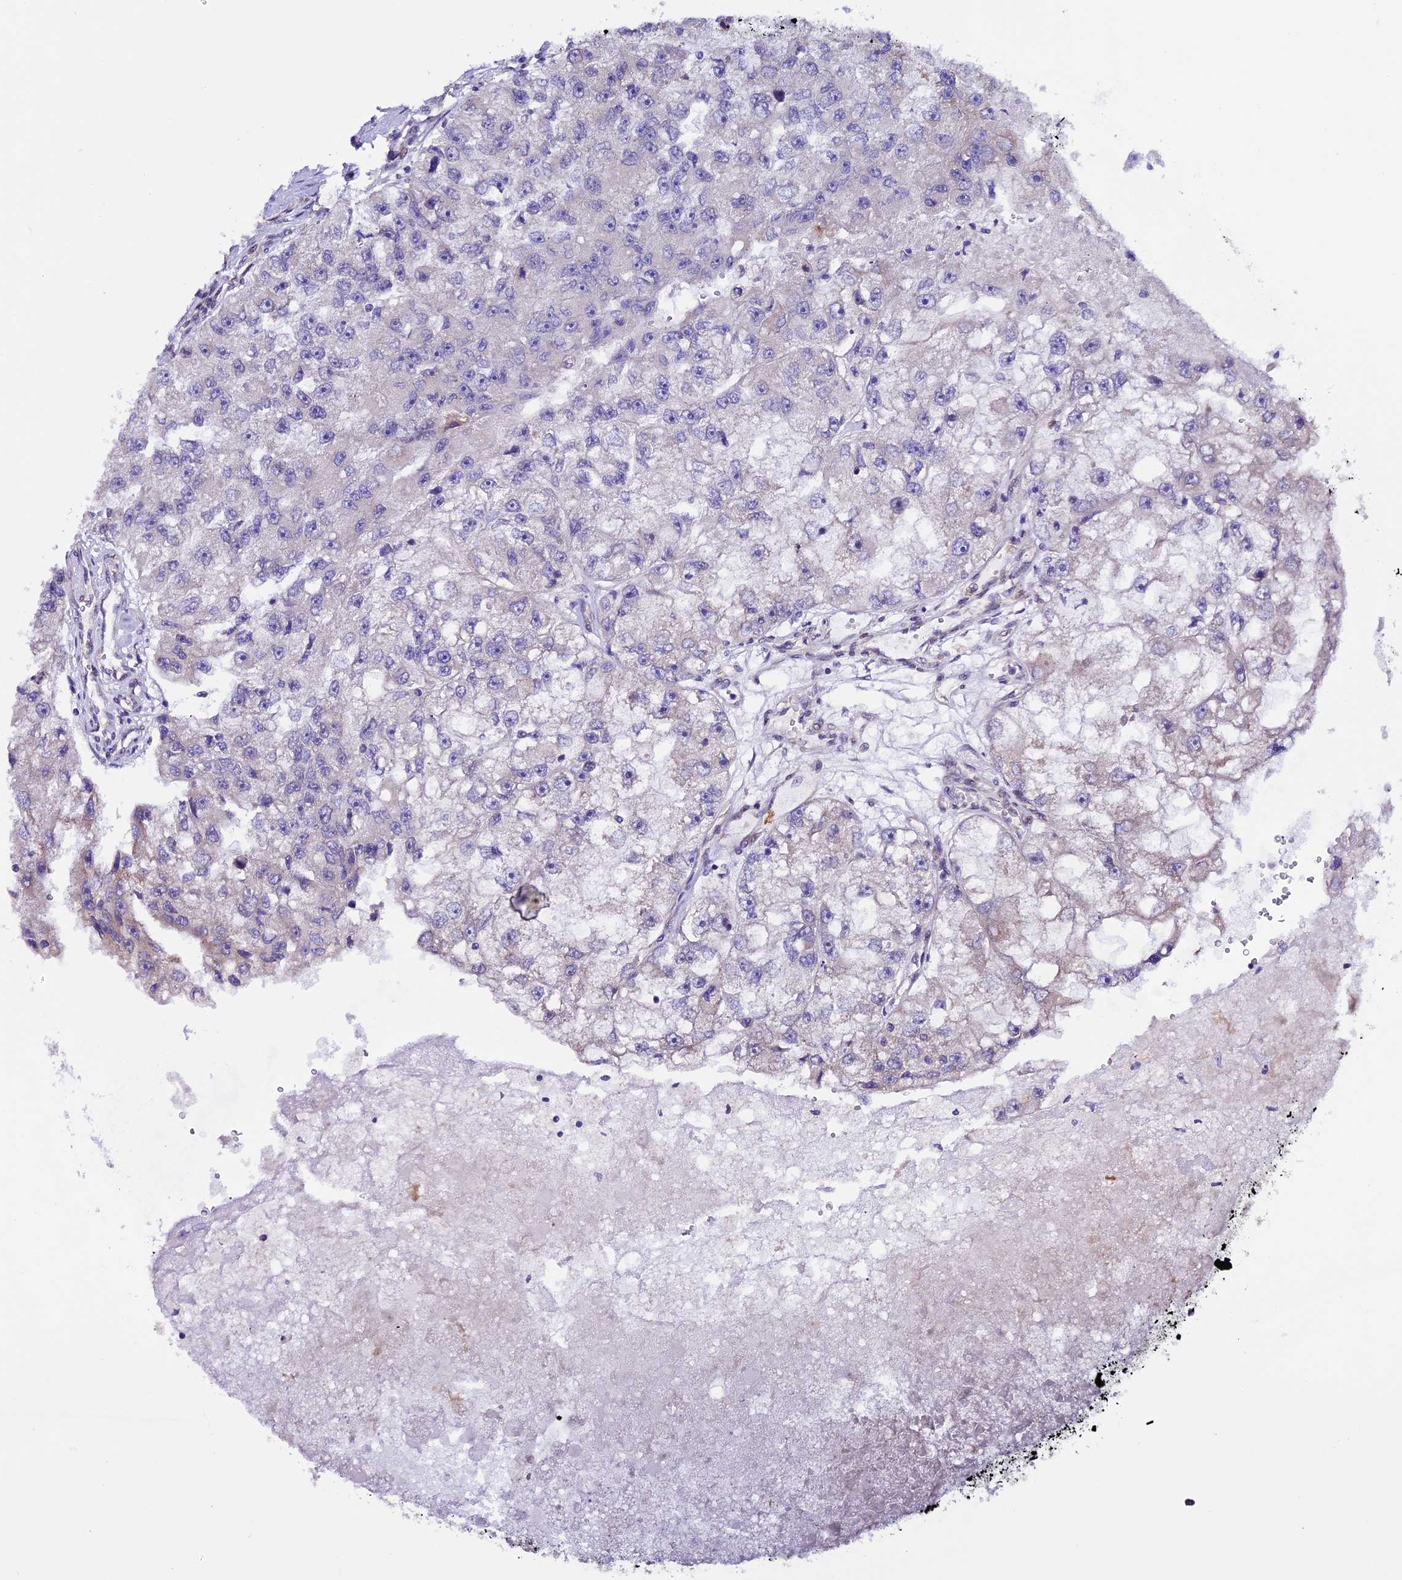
{"staining": {"intensity": "negative", "quantity": "none", "location": "none"}, "tissue": "renal cancer", "cell_type": "Tumor cells", "image_type": "cancer", "snomed": [{"axis": "morphology", "description": "Adenocarcinoma, NOS"}, {"axis": "topography", "description": "Kidney"}], "caption": "Adenocarcinoma (renal) was stained to show a protein in brown. There is no significant positivity in tumor cells. The staining is performed using DAB brown chromogen with nuclei counter-stained in using hematoxylin.", "gene": "TMEM171", "patient": {"sex": "male", "age": 63}}